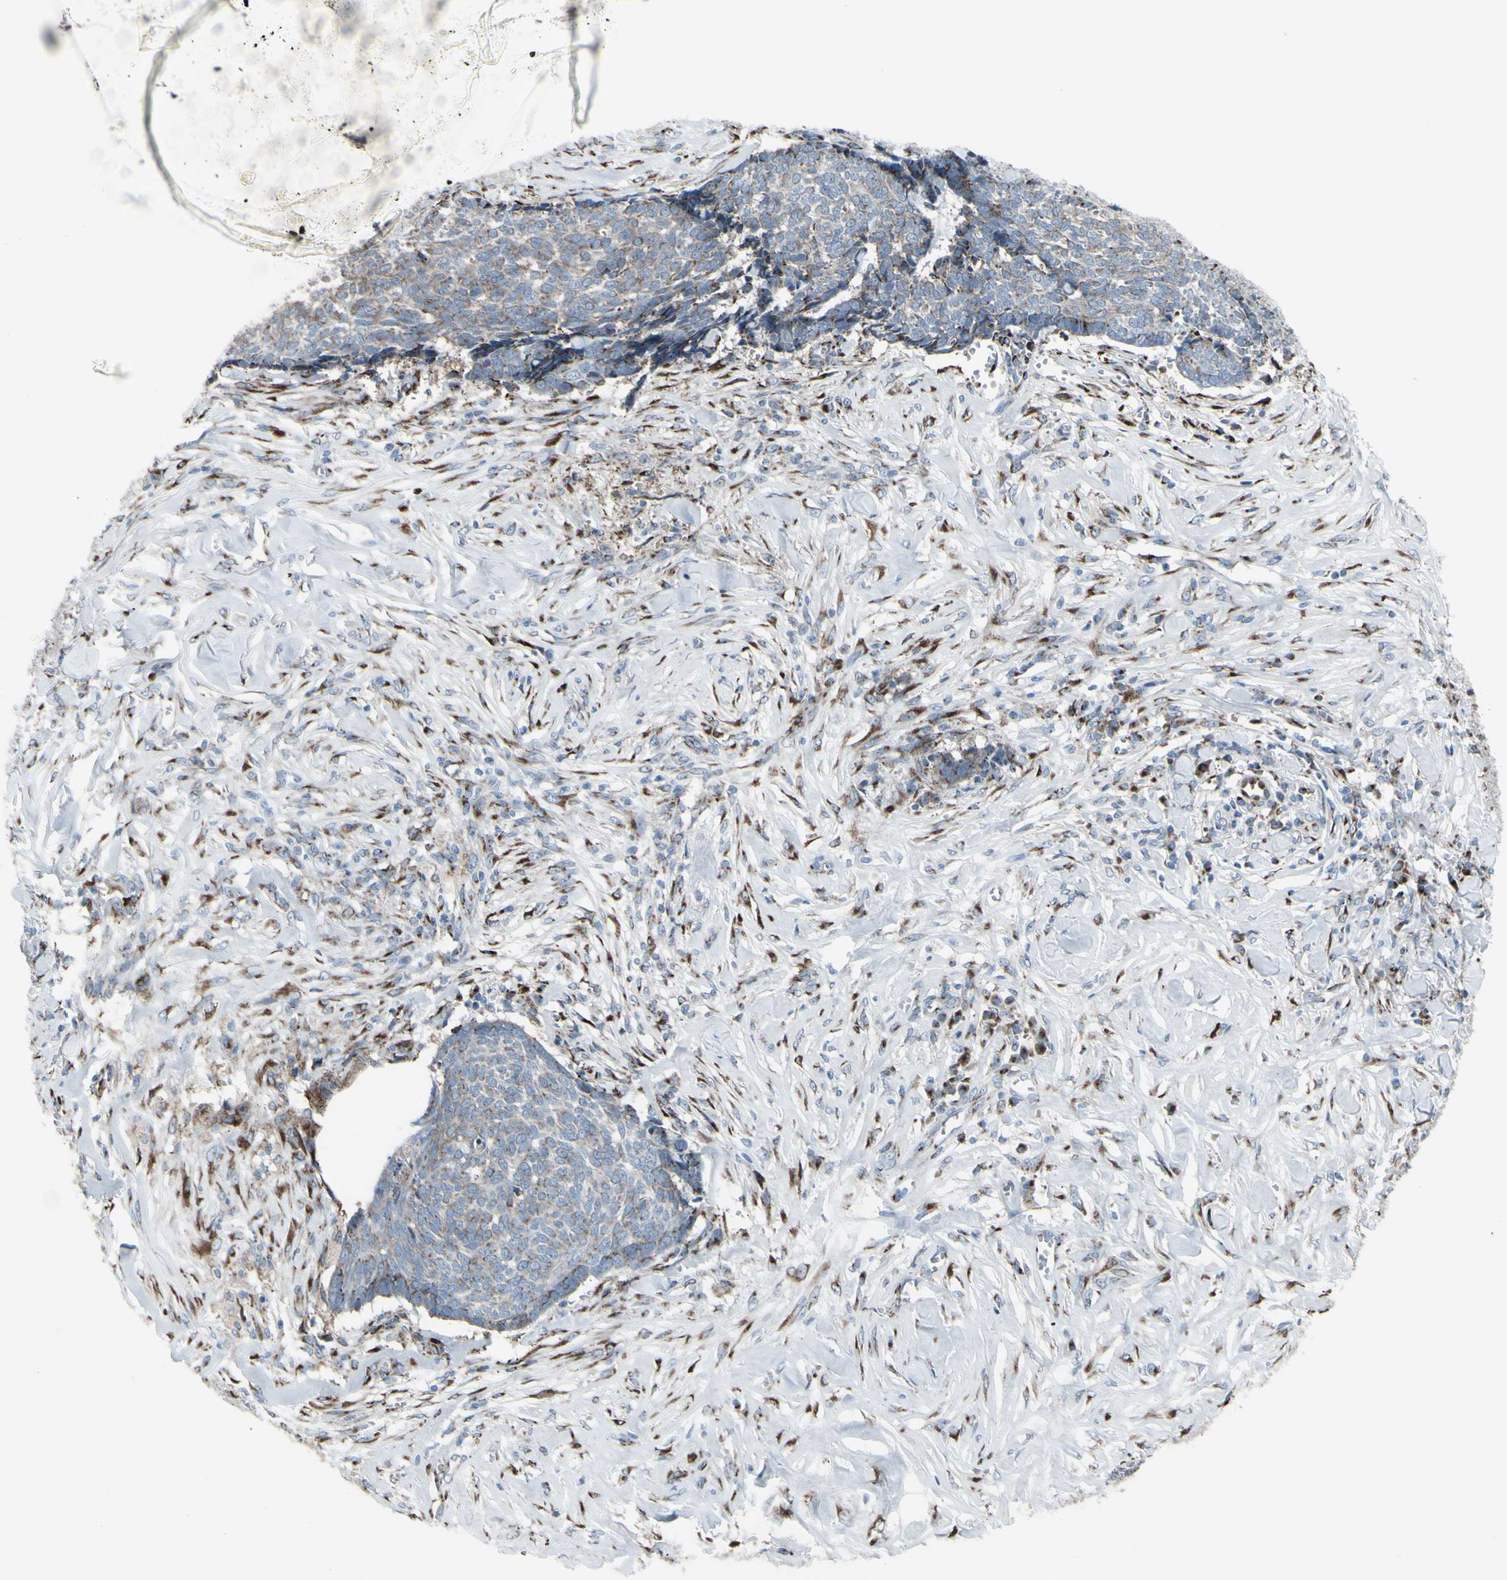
{"staining": {"intensity": "moderate", "quantity": ">75%", "location": "cytoplasmic/membranous"}, "tissue": "skin cancer", "cell_type": "Tumor cells", "image_type": "cancer", "snomed": [{"axis": "morphology", "description": "Basal cell carcinoma"}, {"axis": "topography", "description": "Skin"}], "caption": "Human basal cell carcinoma (skin) stained for a protein (brown) reveals moderate cytoplasmic/membranous positive staining in approximately >75% of tumor cells.", "gene": "GLG1", "patient": {"sex": "male", "age": 84}}